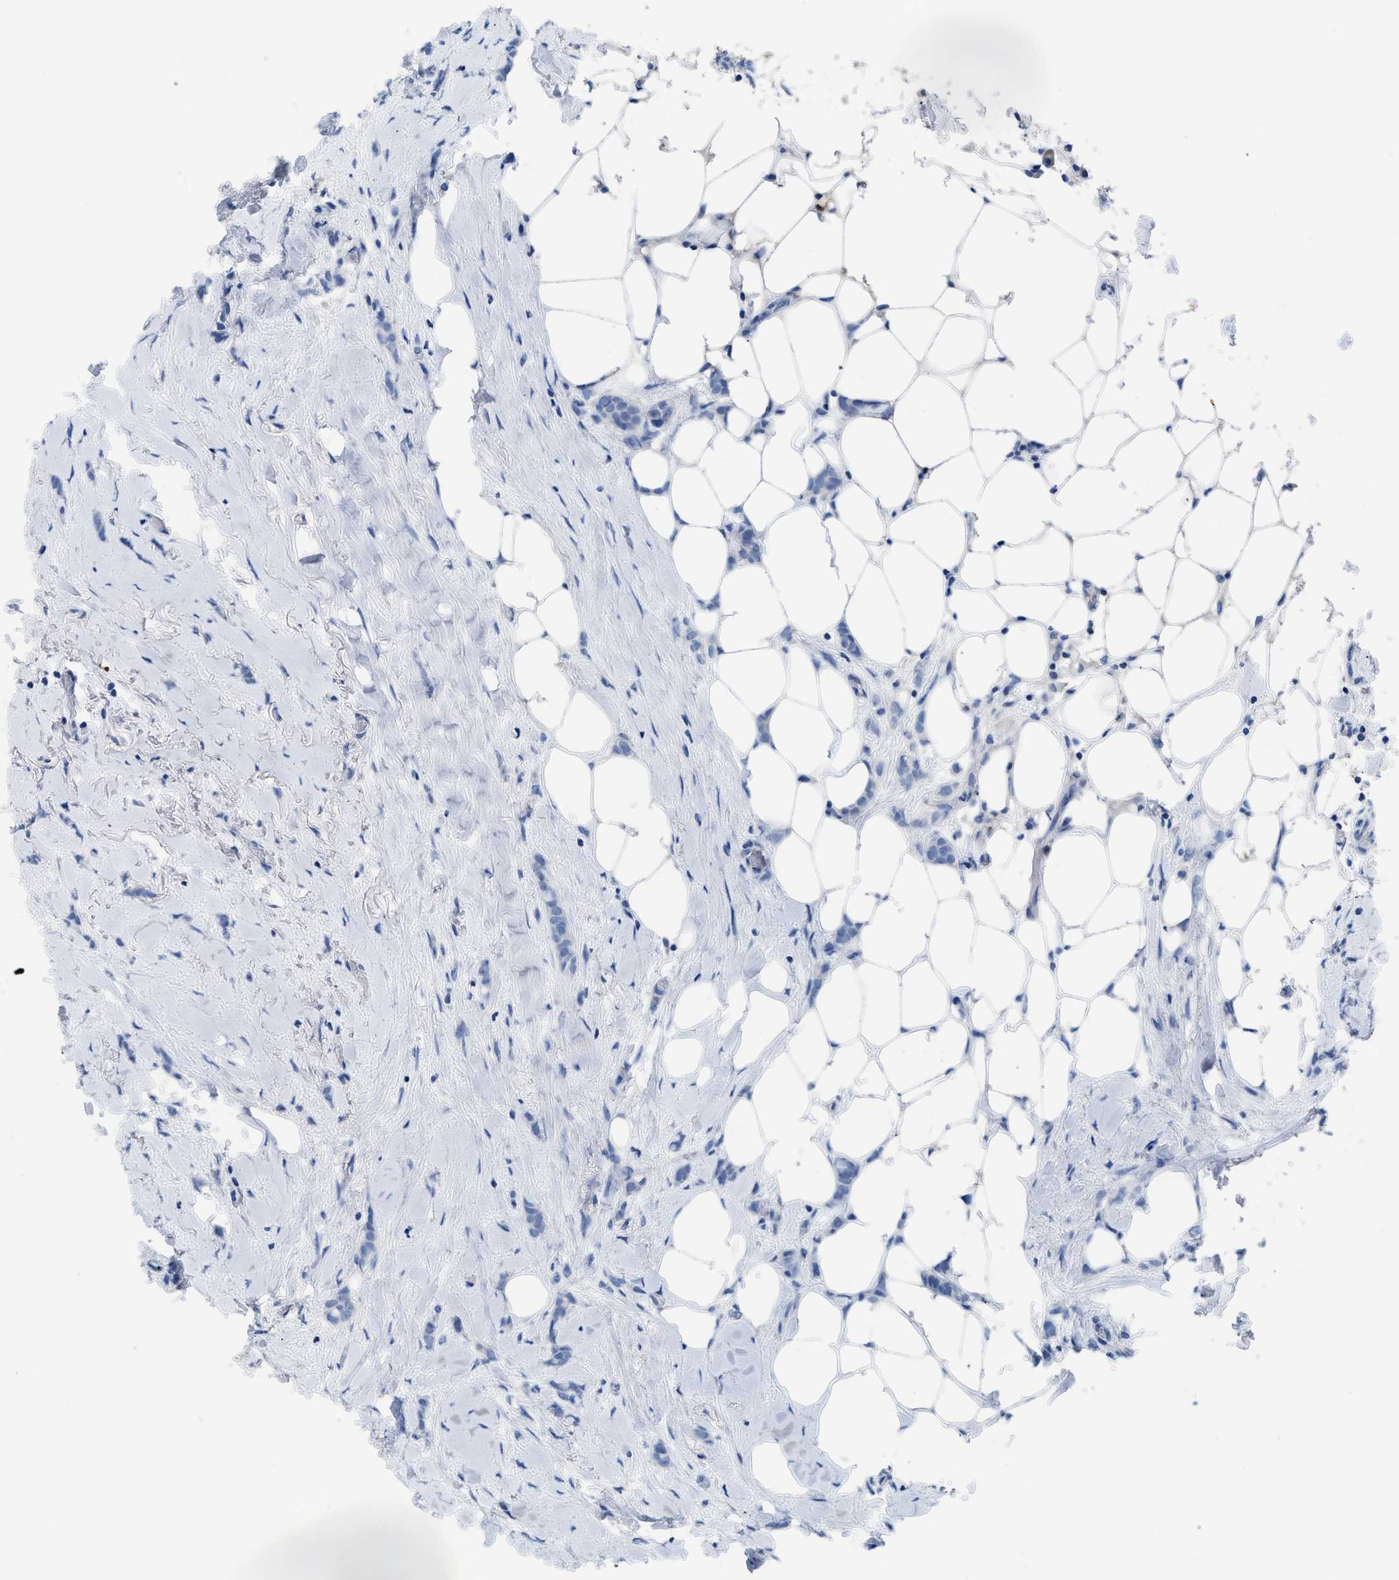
{"staining": {"intensity": "negative", "quantity": "none", "location": "none"}, "tissue": "breast cancer", "cell_type": "Tumor cells", "image_type": "cancer", "snomed": [{"axis": "morphology", "description": "Lobular carcinoma, in situ"}, {"axis": "morphology", "description": "Lobular carcinoma"}, {"axis": "topography", "description": "Breast"}], "caption": "DAB (3,3'-diaminobenzidine) immunohistochemical staining of breast cancer exhibits no significant positivity in tumor cells.", "gene": "C1S", "patient": {"sex": "female", "age": 41}}